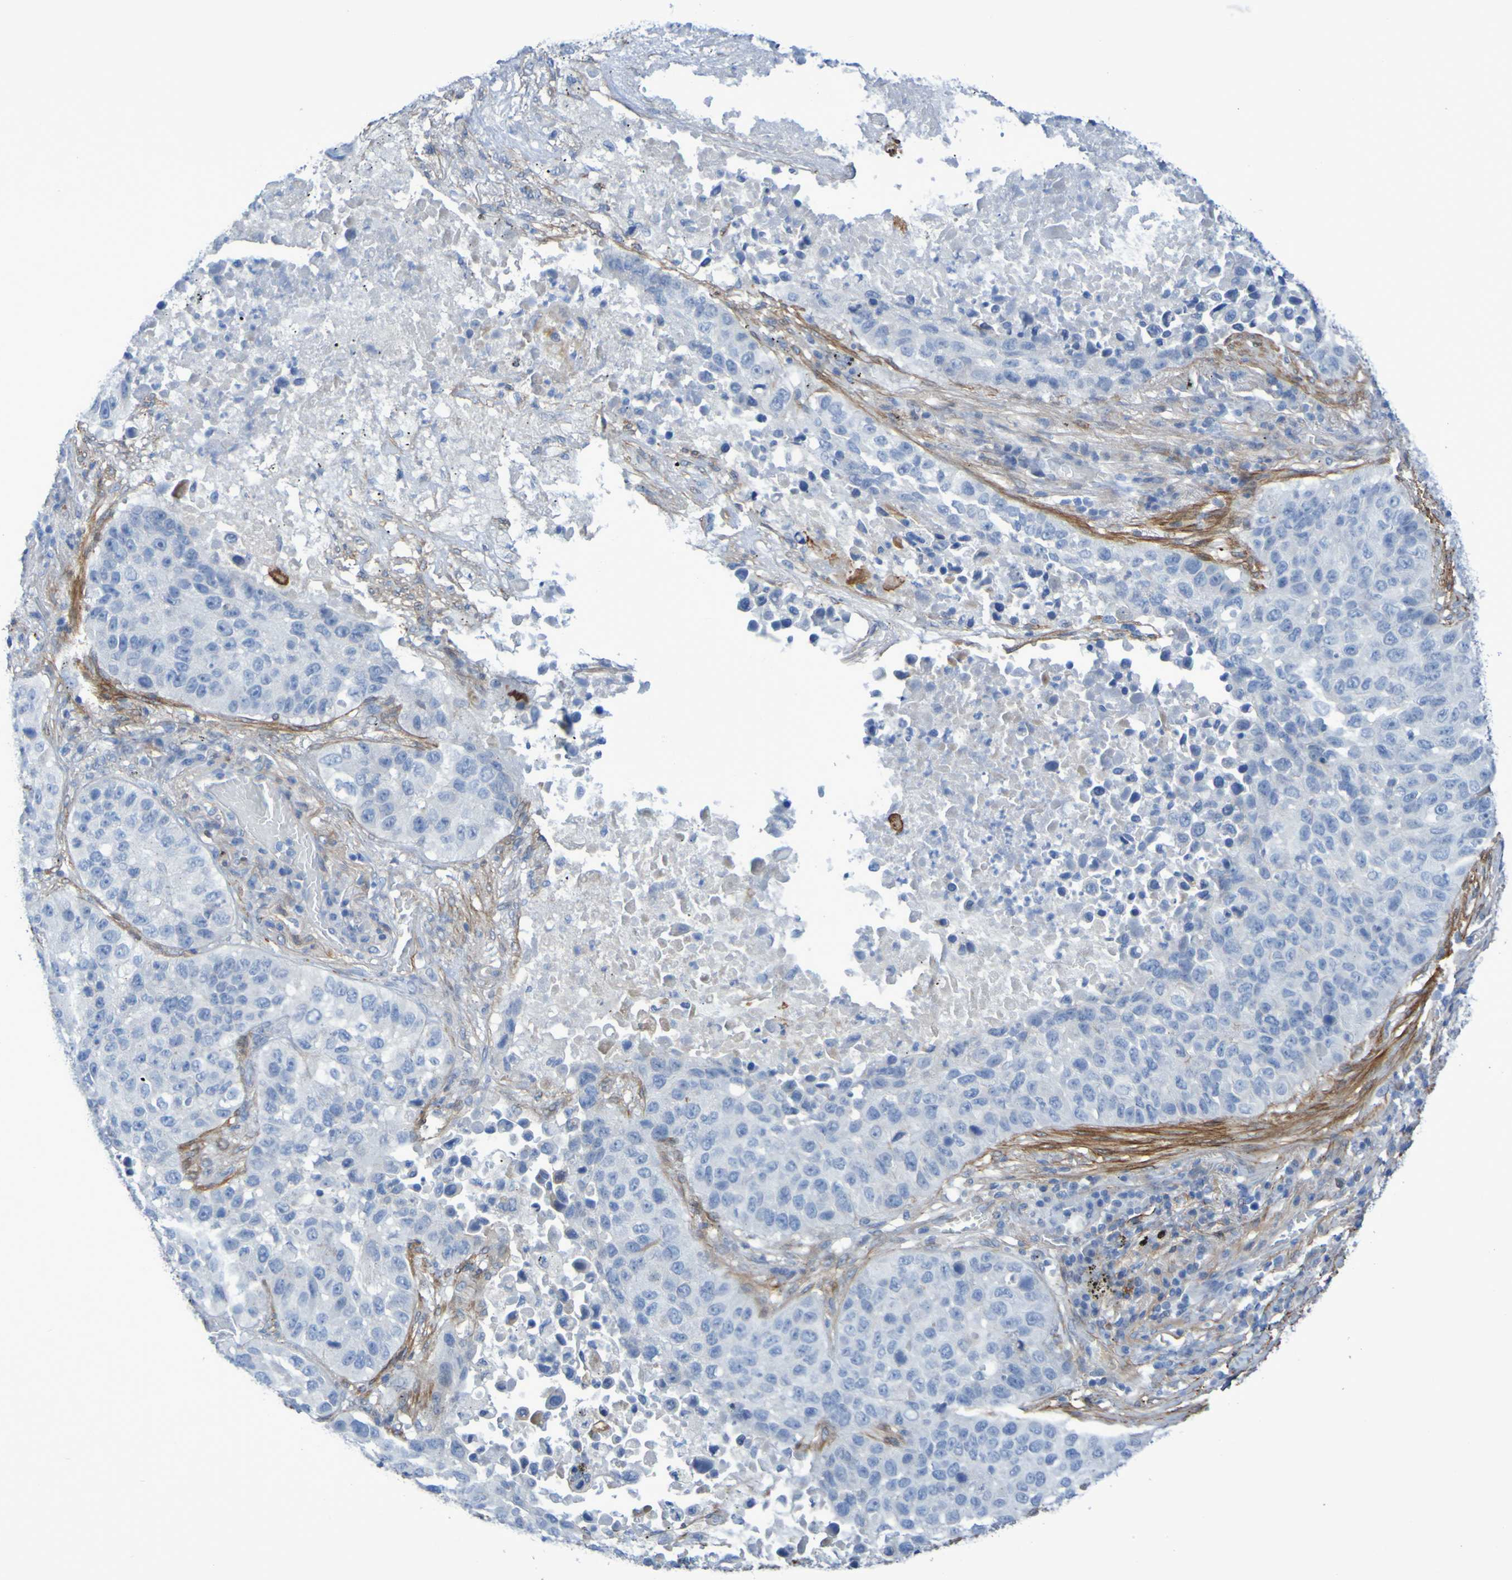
{"staining": {"intensity": "negative", "quantity": "none", "location": "none"}, "tissue": "lung cancer", "cell_type": "Tumor cells", "image_type": "cancer", "snomed": [{"axis": "morphology", "description": "Squamous cell carcinoma, NOS"}, {"axis": "topography", "description": "Lung"}], "caption": "Tumor cells show no significant protein expression in squamous cell carcinoma (lung).", "gene": "LPP", "patient": {"sex": "male", "age": 57}}